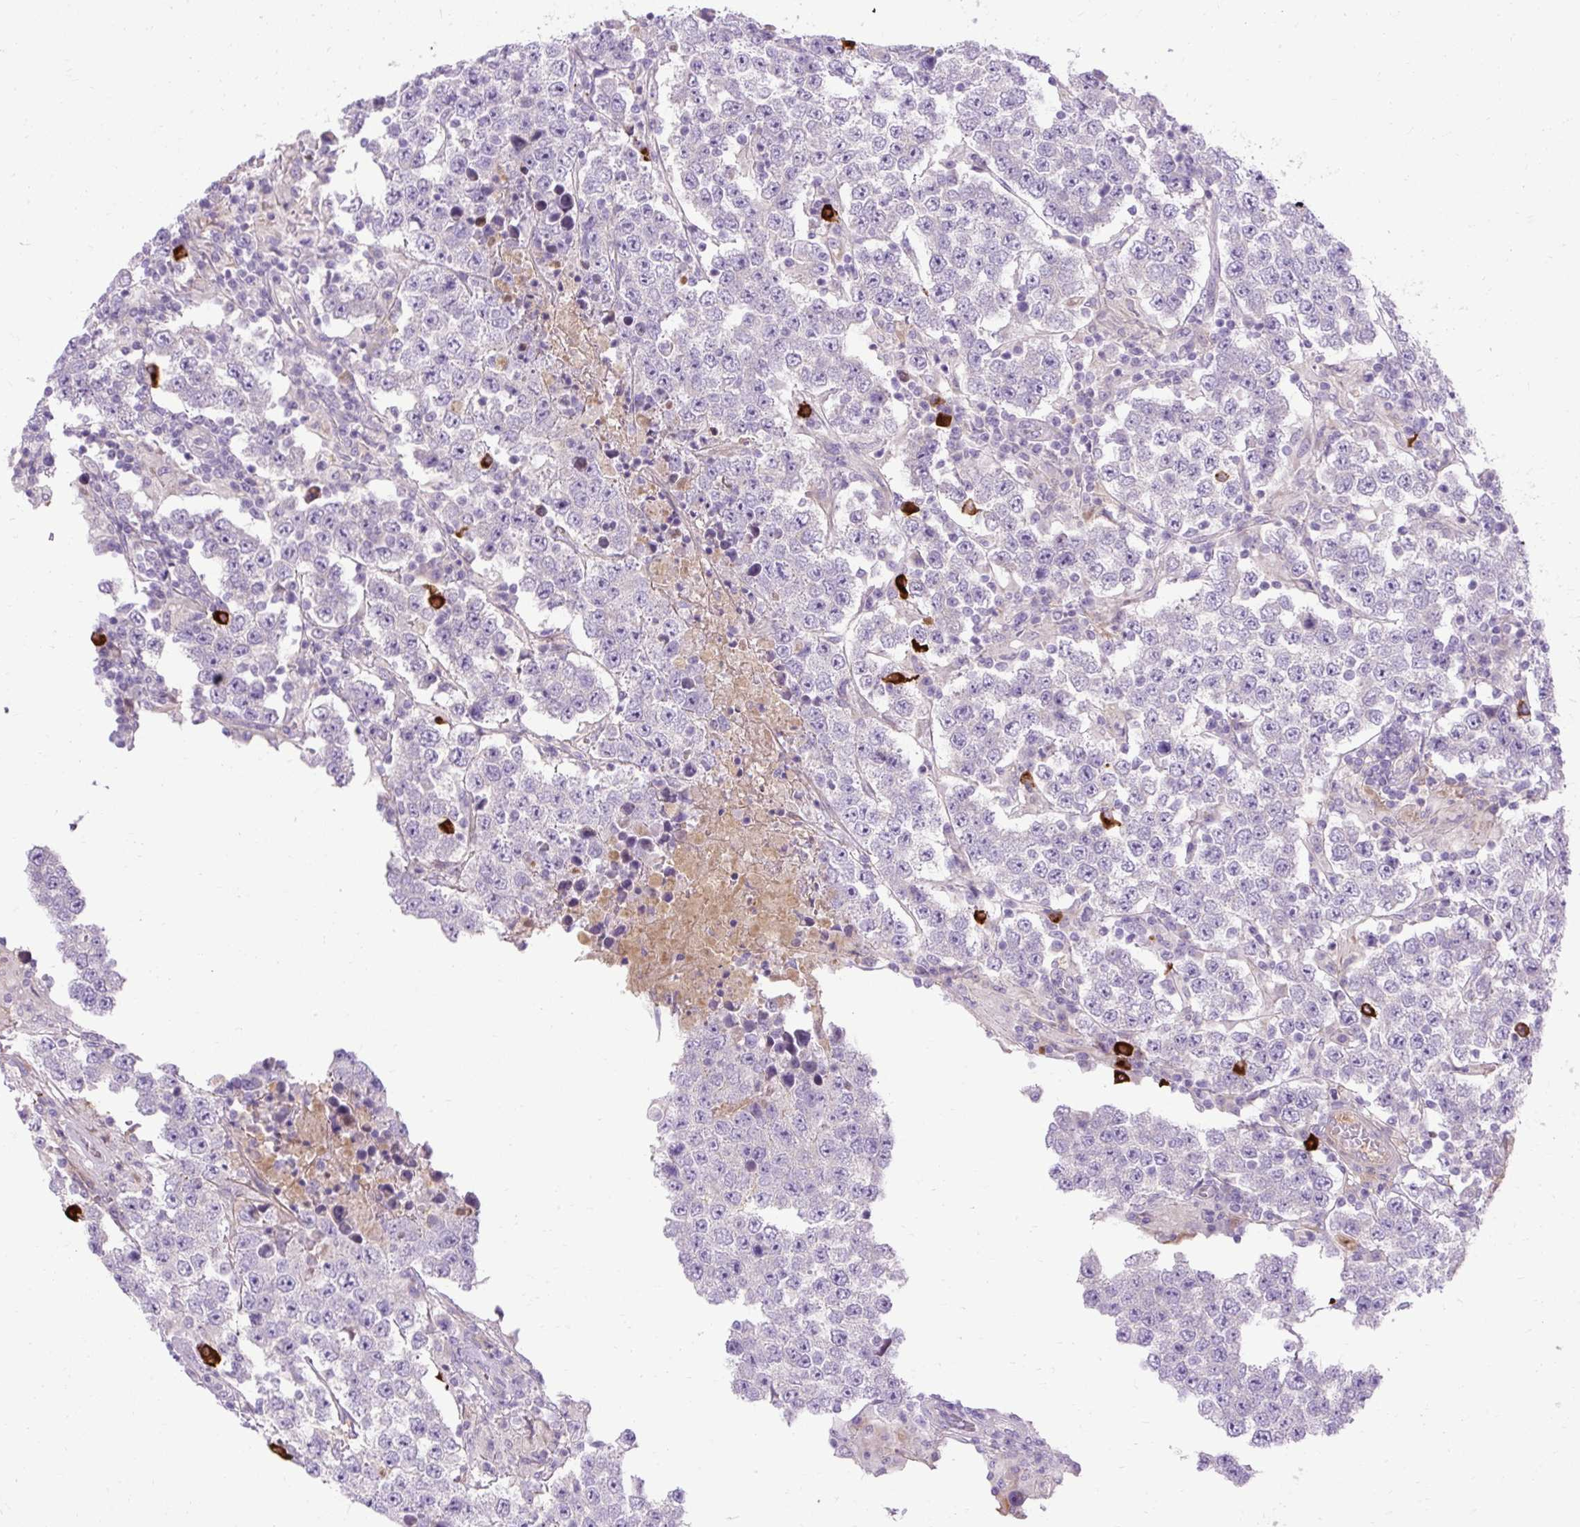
{"staining": {"intensity": "negative", "quantity": "none", "location": "none"}, "tissue": "testis cancer", "cell_type": "Tumor cells", "image_type": "cancer", "snomed": [{"axis": "morphology", "description": "Normal tissue, NOS"}, {"axis": "morphology", "description": "Urothelial carcinoma, High grade"}, {"axis": "morphology", "description": "Seminoma, NOS"}, {"axis": "morphology", "description": "Carcinoma, Embryonal, NOS"}, {"axis": "topography", "description": "Urinary bladder"}, {"axis": "topography", "description": "Testis"}], "caption": "There is no significant staining in tumor cells of high-grade urothelial carcinoma (testis).", "gene": "ARRDC2", "patient": {"sex": "male", "age": 41}}